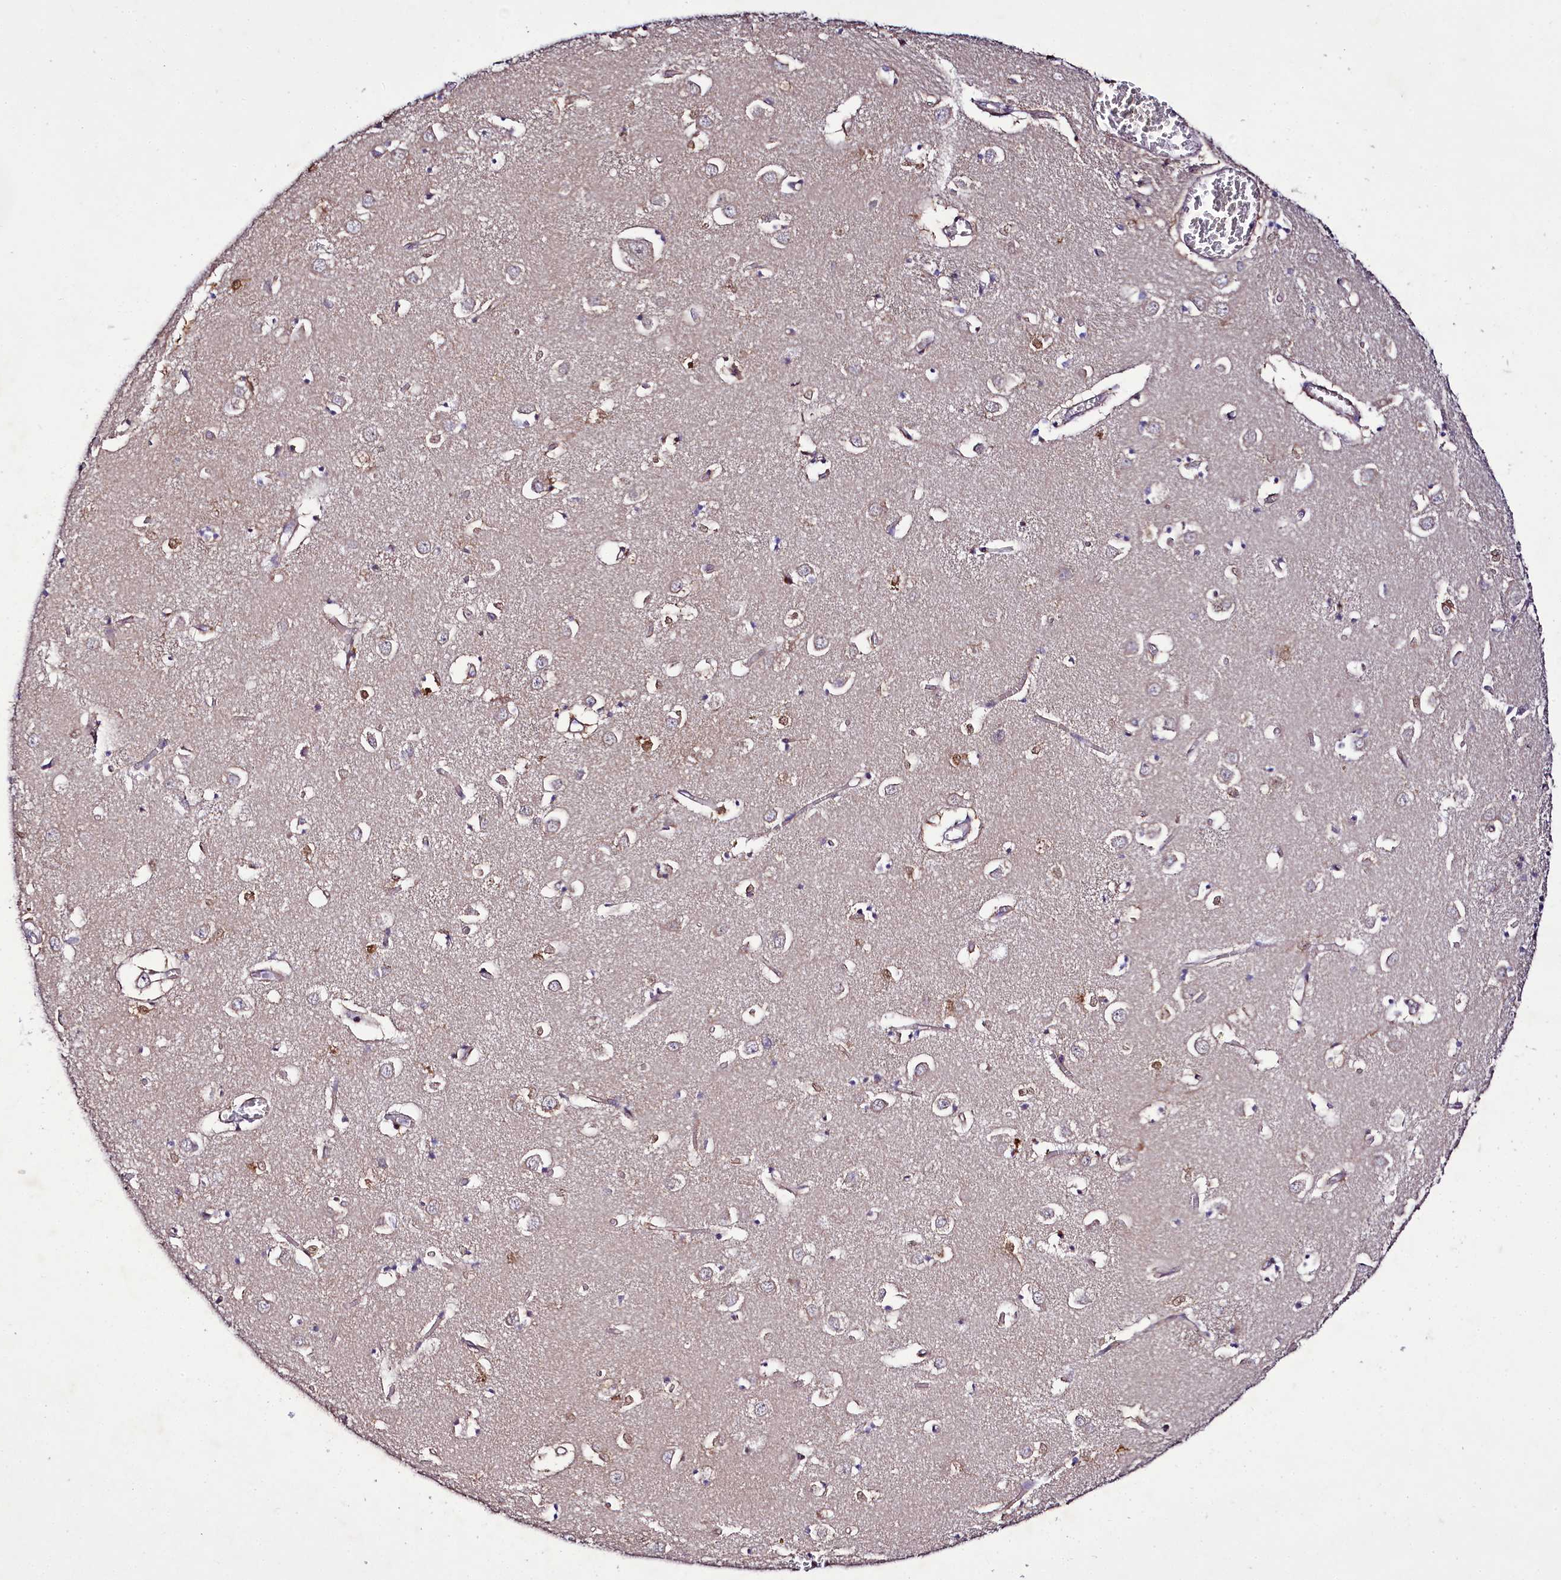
{"staining": {"intensity": "moderate", "quantity": "<25%", "location": "cytoplasmic/membranous"}, "tissue": "caudate", "cell_type": "Glial cells", "image_type": "normal", "snomed": [{"axis": "morphology", "description": "Normal tissue, NOS"}, {"axis": "topography", "description": "Lateral ventricle wall"}], "caption": "Caudate stained with DAB immunohistochemistry displays low levels of moderate cytoplasmic/membranous staining in about <25% of glial cells. (brown staining indicates protein expression, while blue staining denotes nuclei).", "gene": "ZC3H12C", "patient": {"sex": "male", "age": 70}}